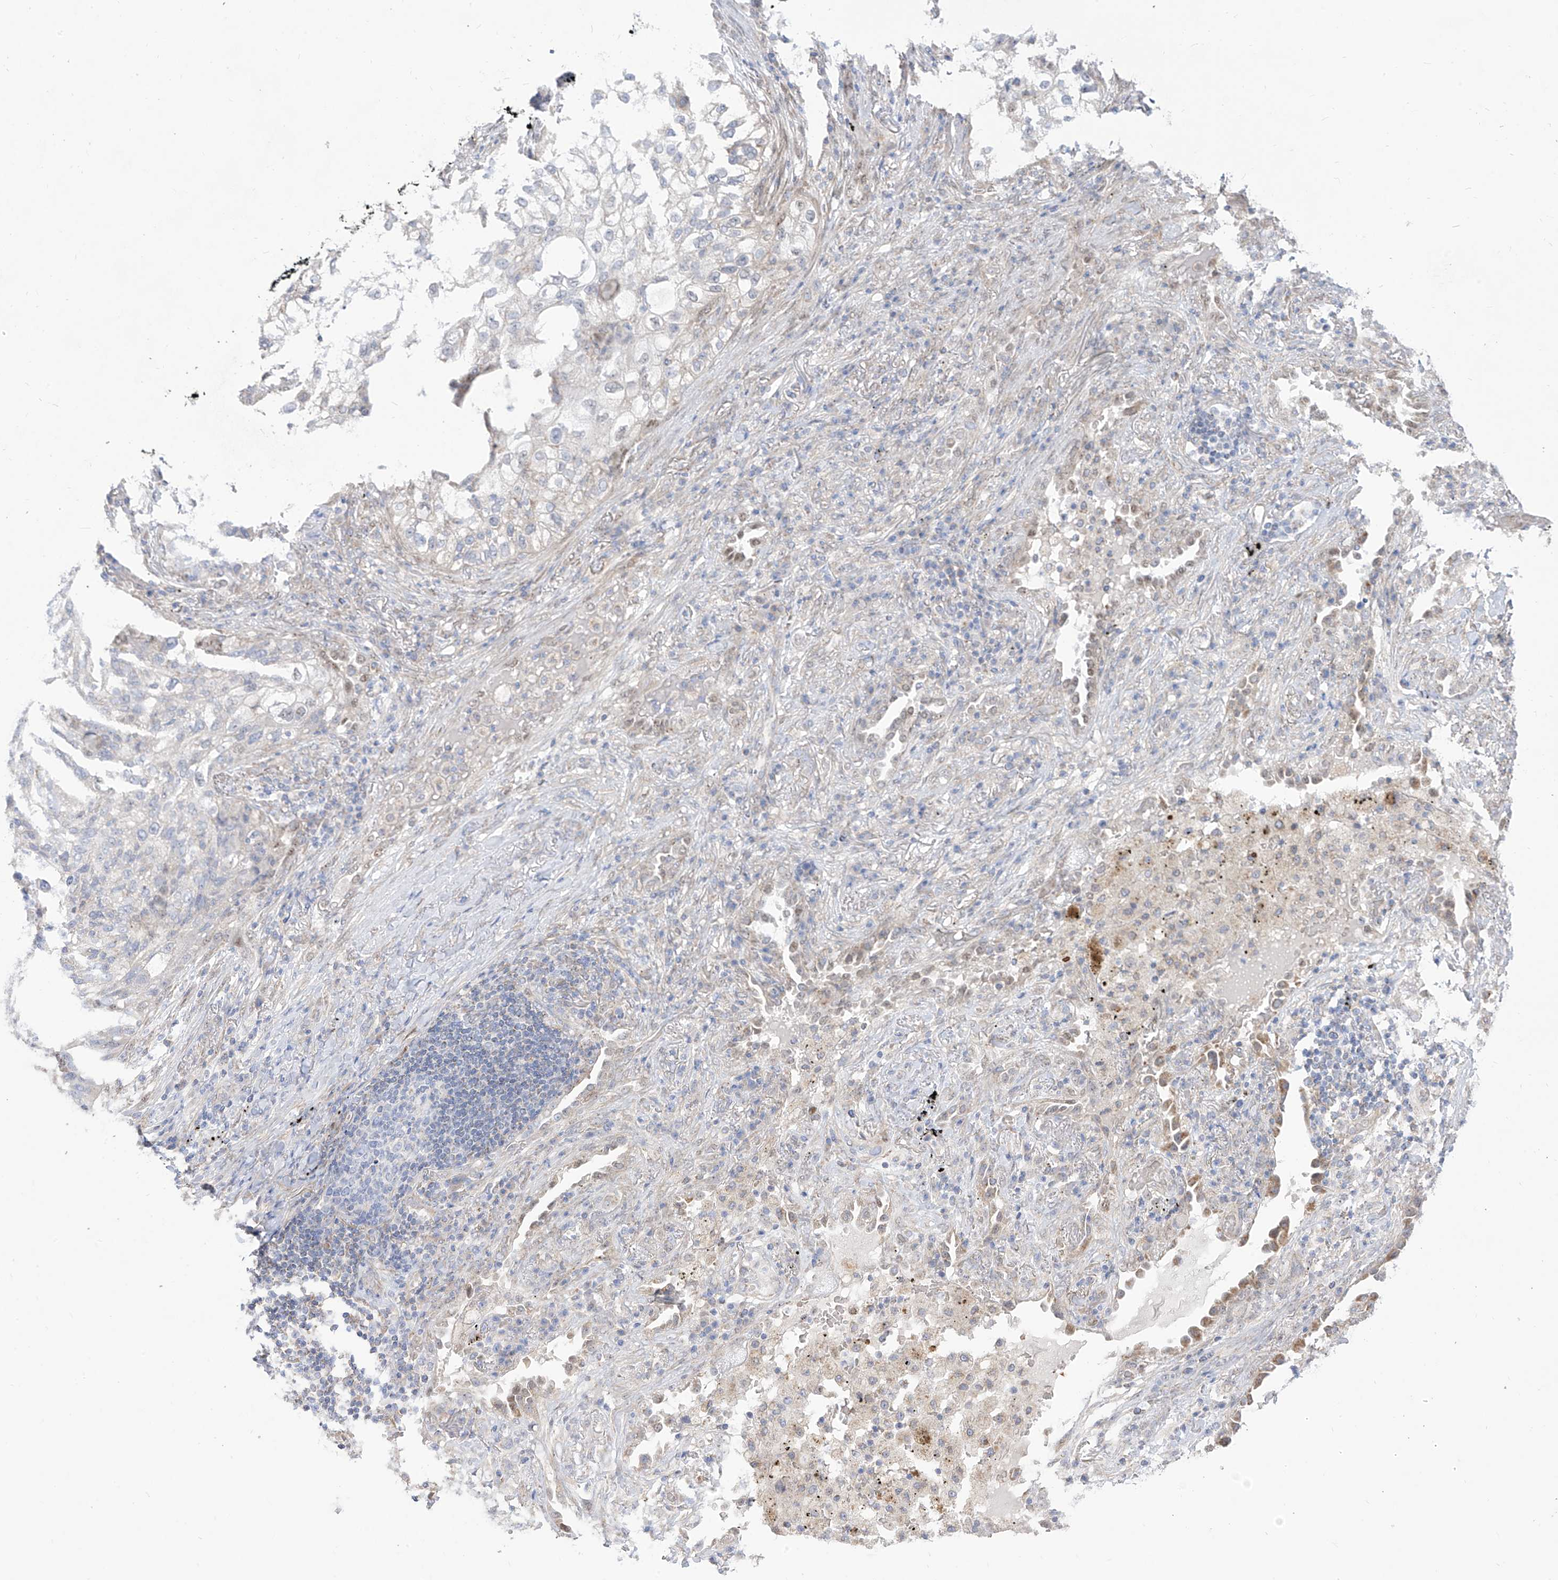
{"staining": {"intensity": "negative", "quantity": "none", "location": "none"}, "tissue": "lung cancer", "cell_type": "Tumor cells", "image_type": "cancer", "snomed": [{"axis": "morphology", "description": "Squamous cell carcinoma, NOS"}, {"axis": "topography", "description": "Lung"}], "caption": "A high-resolution histopathology image shows immunohistochemistry (IHC) staining of squamous cell carcinoma (lung), which shows no significant positivity in tumor cells.", "gene": "ARHGEF40", "patient": {"sex": "female", "age": 63}}